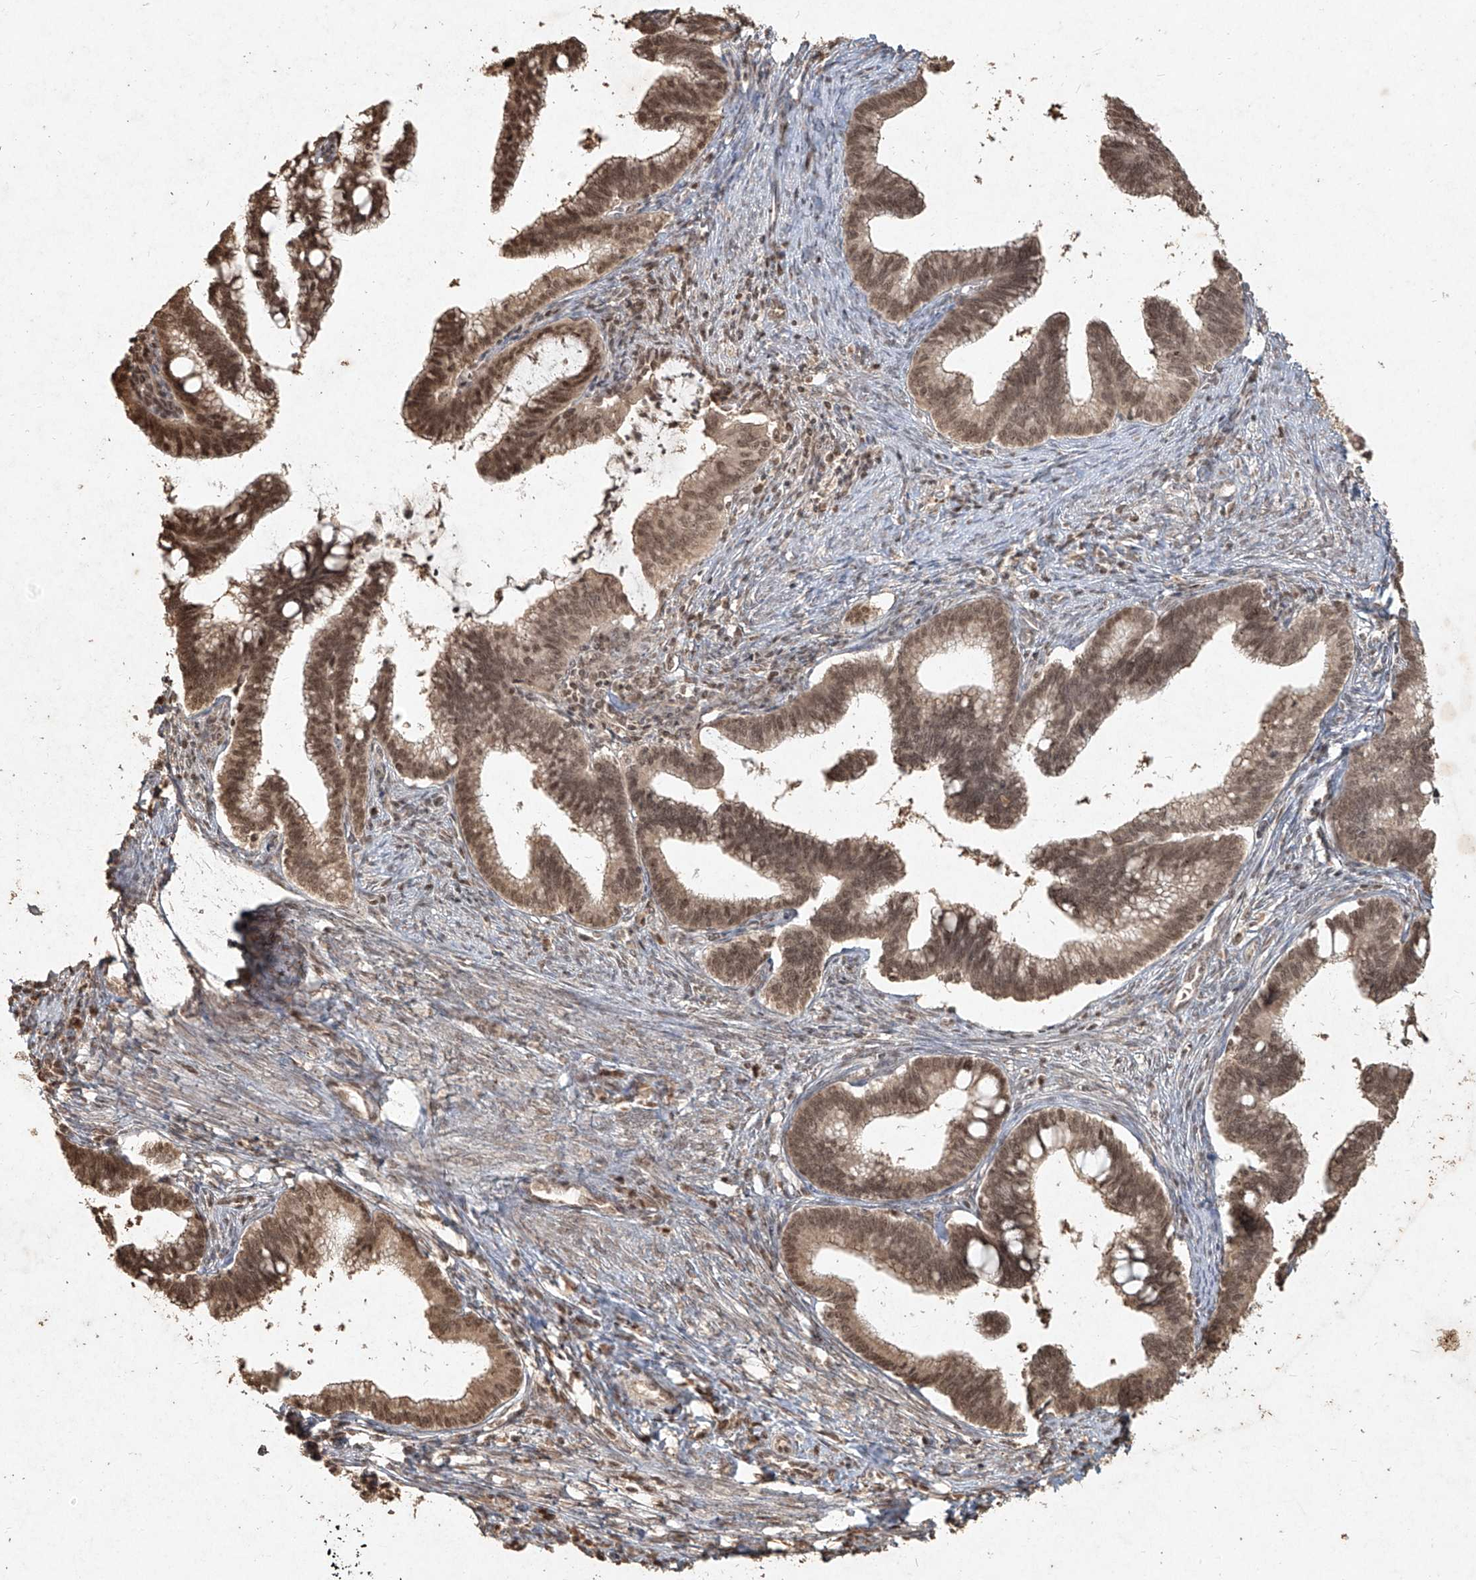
{"staining": {"intensity": "moderate", "quantity": ">75%", "location": "cytoplasmic/membranous,nuclear"}, "tissue": "cervical cancer", "cell_type": "Tumor cells", "image_type": "cancer", "snomed": [{"axis": "morphology", "description": "Adenocarcinoma, NOS"}, {"axis": "topography", "description": "Cervix"}], "caption": "The photomicrograph demonstrates staining of cervical cancer (adenocarcinoma), revealing moderate cytoplasmic/membranous and nuclear protein positivity (brown color) within tumor cells. (DAB (3,3'-diaminobenzidine) IHC with brightfield microscopy, high magnification).", "gene": "UBE2K", "patient": {"sex": "female", "age": 36}}